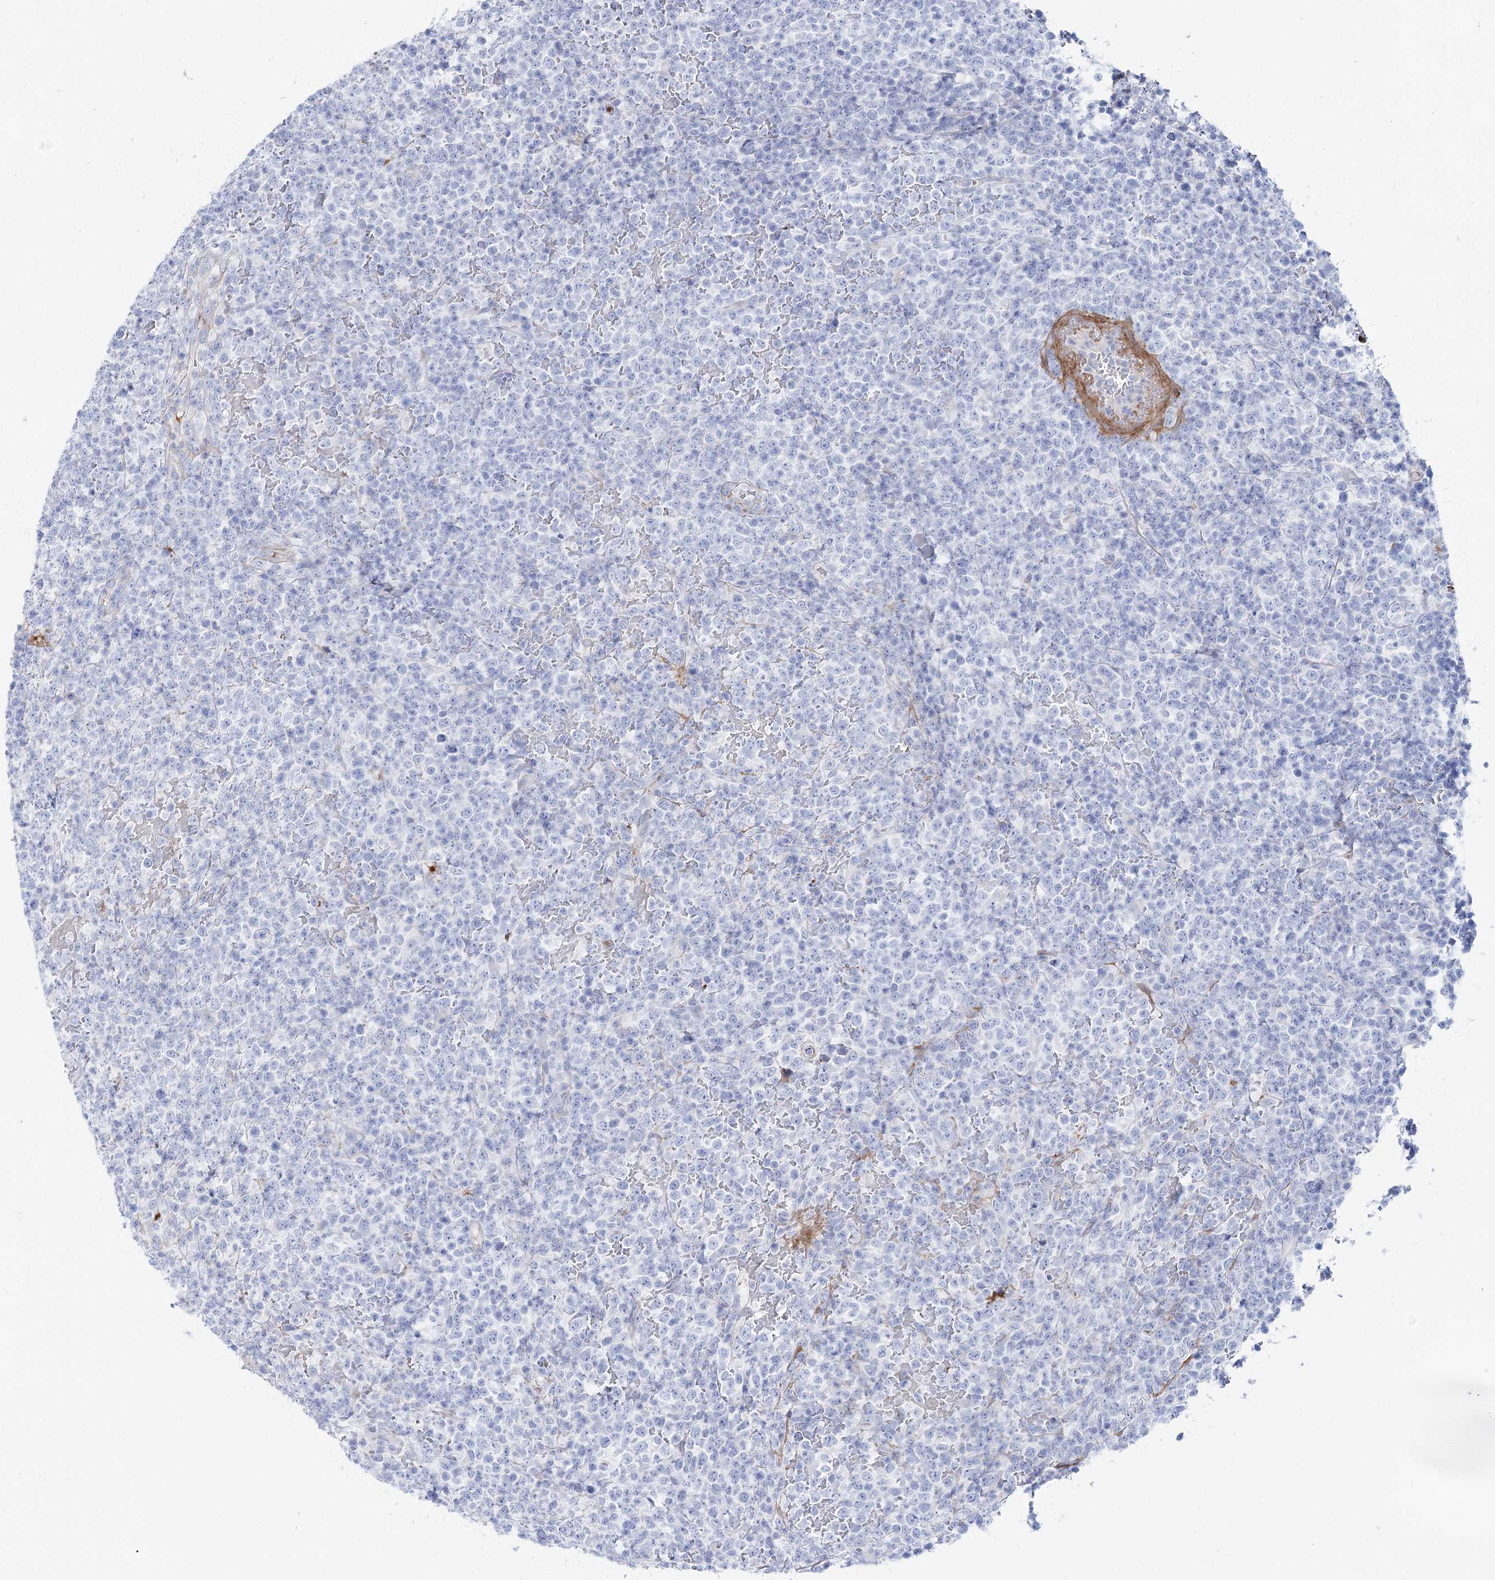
{"staining": {"intensity": "negative", "quantity": "none", "location": "none"}, "tissue": "lymphoma", "cell_type": "Tumor cells", "image_type": "cancer", "snomed": [{"axis": "morphology", "description": "Malignant lymphoma, non-Hodgkin's type, High grade"}, {"axis": "topography", "description": "Colon"}], "caption": "Immunohistochemistry histopathology image of neoplastic tissue: human malignant lymphoma, non-Hodgkin's type (high-grade) stained with DAB exhibits no significant protein expression in tumor cells.", "gene": "ANKRD23", "patient": {"sex": "female", "age": 53}}